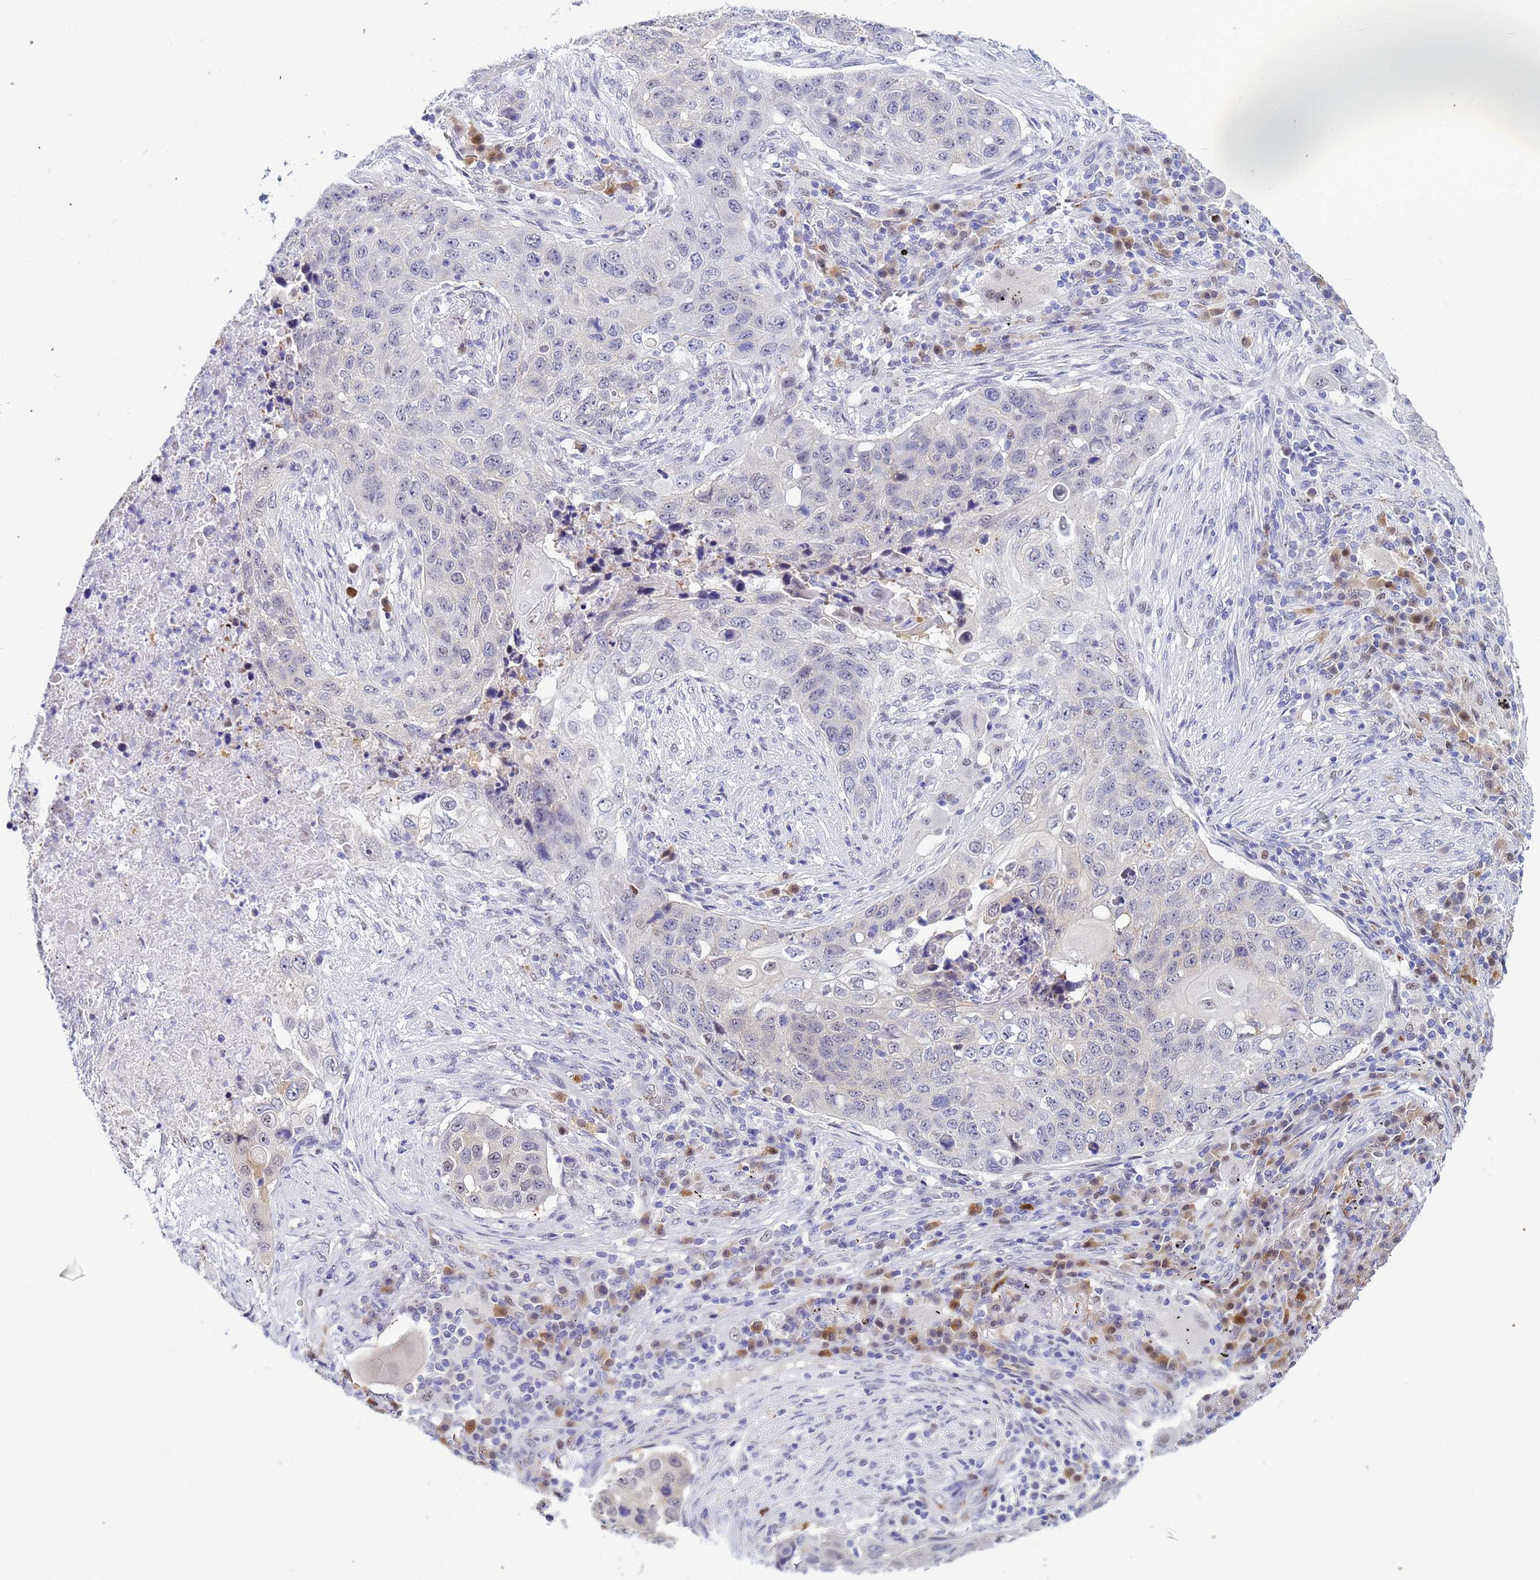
{"staining": {"intensity": "weak", "quantity": "<25%", "location": "cytoplasmic/membranous,nuclear"}, "tissue": "lung cancer", "cell_type": "Tumor cells", "image_type": "cancer", "snomed": [{"axis": "morphology", "description": "Squamous cell carcinoma, NOS"}, {"axis": "topography", "description": "Lung"}], "caption": "An IHC micrograph of lung cancer (squamous cell carcinoma) is shown. There is no staining in tumor cells of lung cancer (squamous cell carcinoma). (DAB immunohistochemistry with hematoxylin counter stain).", "gene": "SLC25A37", "patient": {"sex": "female", "age": 63}}